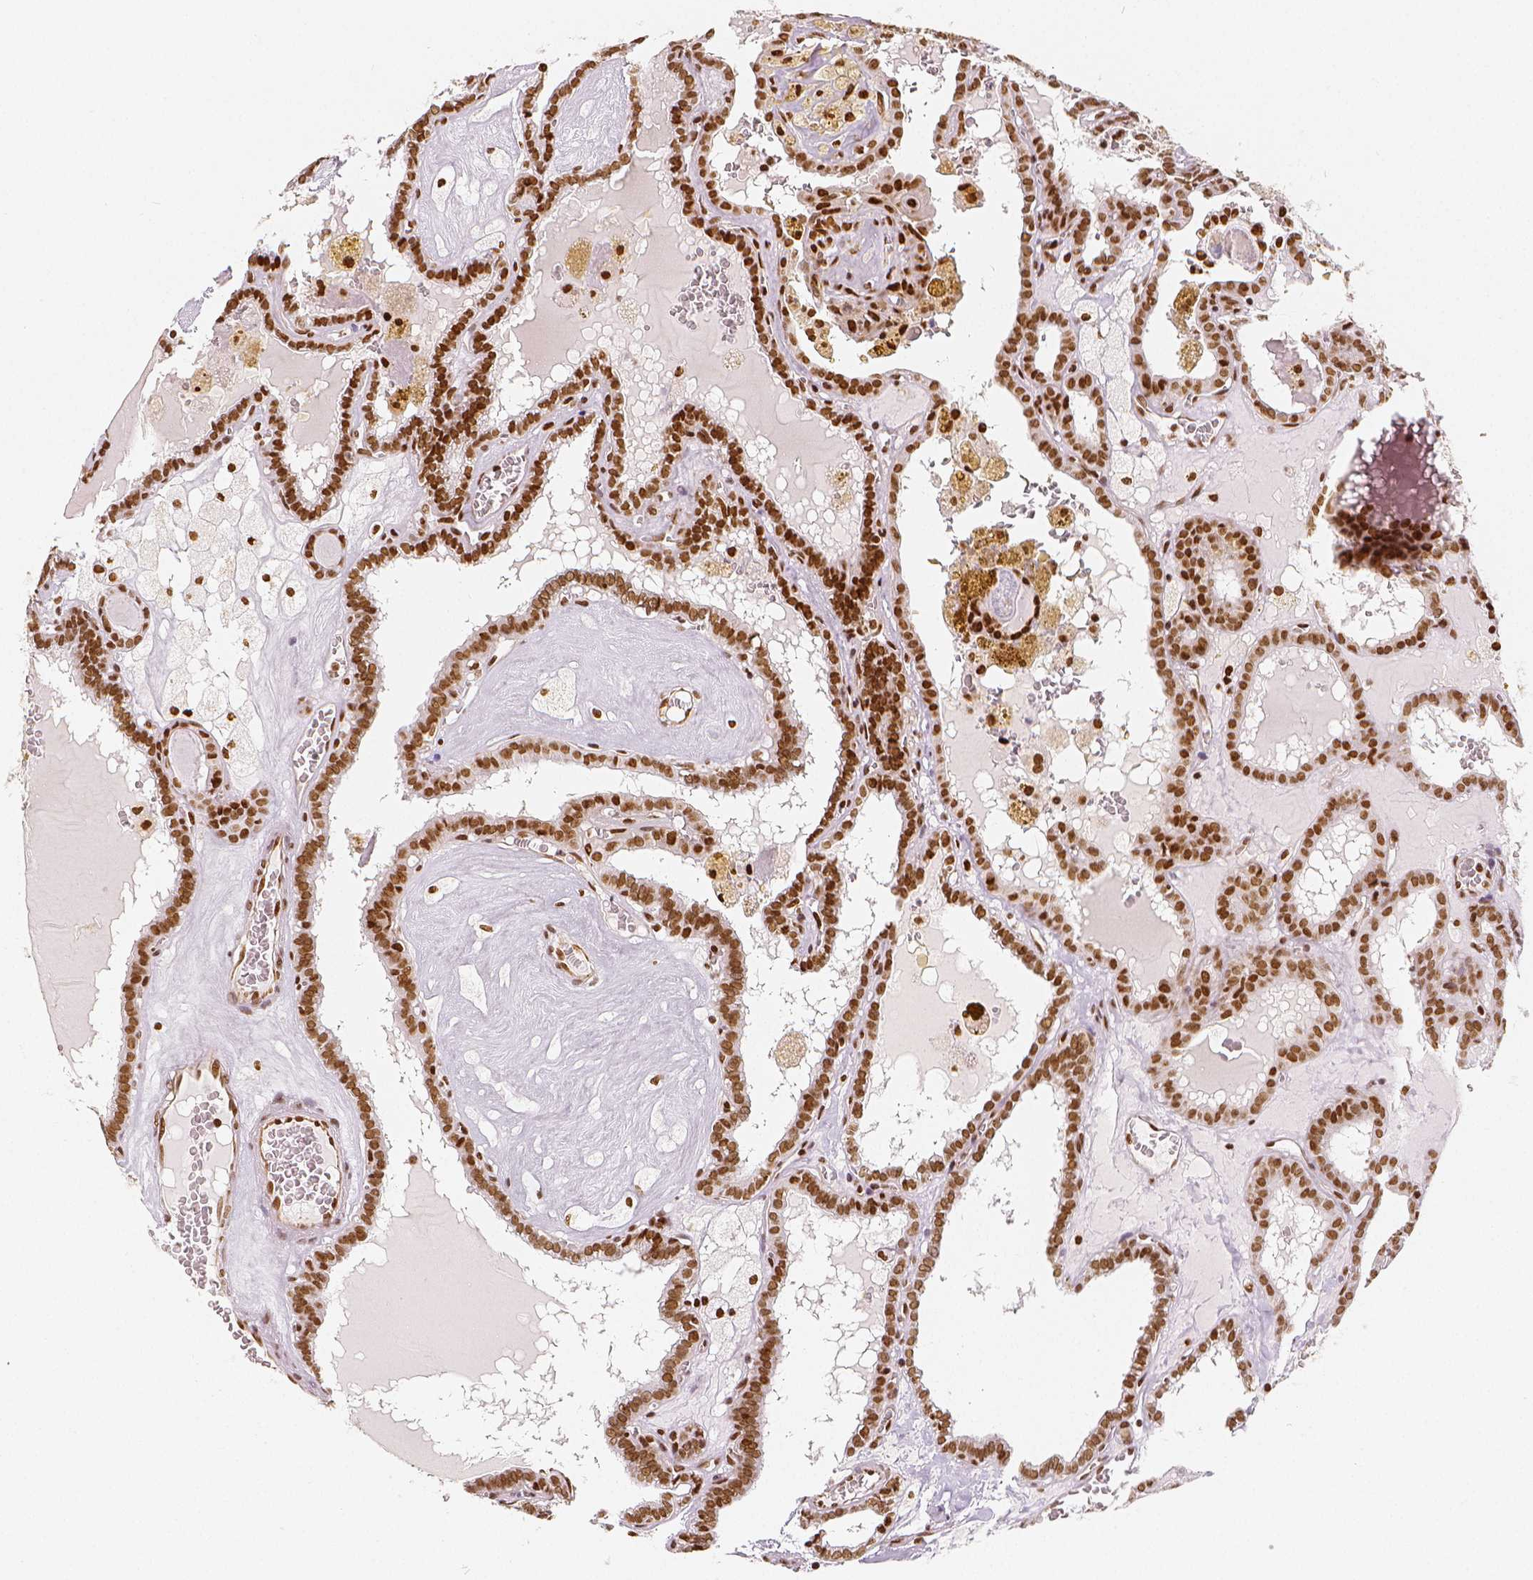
{"staining": {"intensity": "moderate", "quantity": ">75%", "location": "nuclear"}, "tissue": "thyroid cancer", "cell_type": "Tumor cells", "image_type": "cancer", "snomed": [{"axis": "morphology", "description": "Papillary adenocarcinoma, NOS"}, {"axis": "topography", "description": "Thyroid gland"}], "caption": "This is a photomicrograph of immunohistochemistry (IHC) staining of papillary adenocarcinoma (thyroid), which shows moderate positivity in the nuclear of tumor cells.", "gene": "KDM5B", "patient": {"sex": "female", "age": 39}}